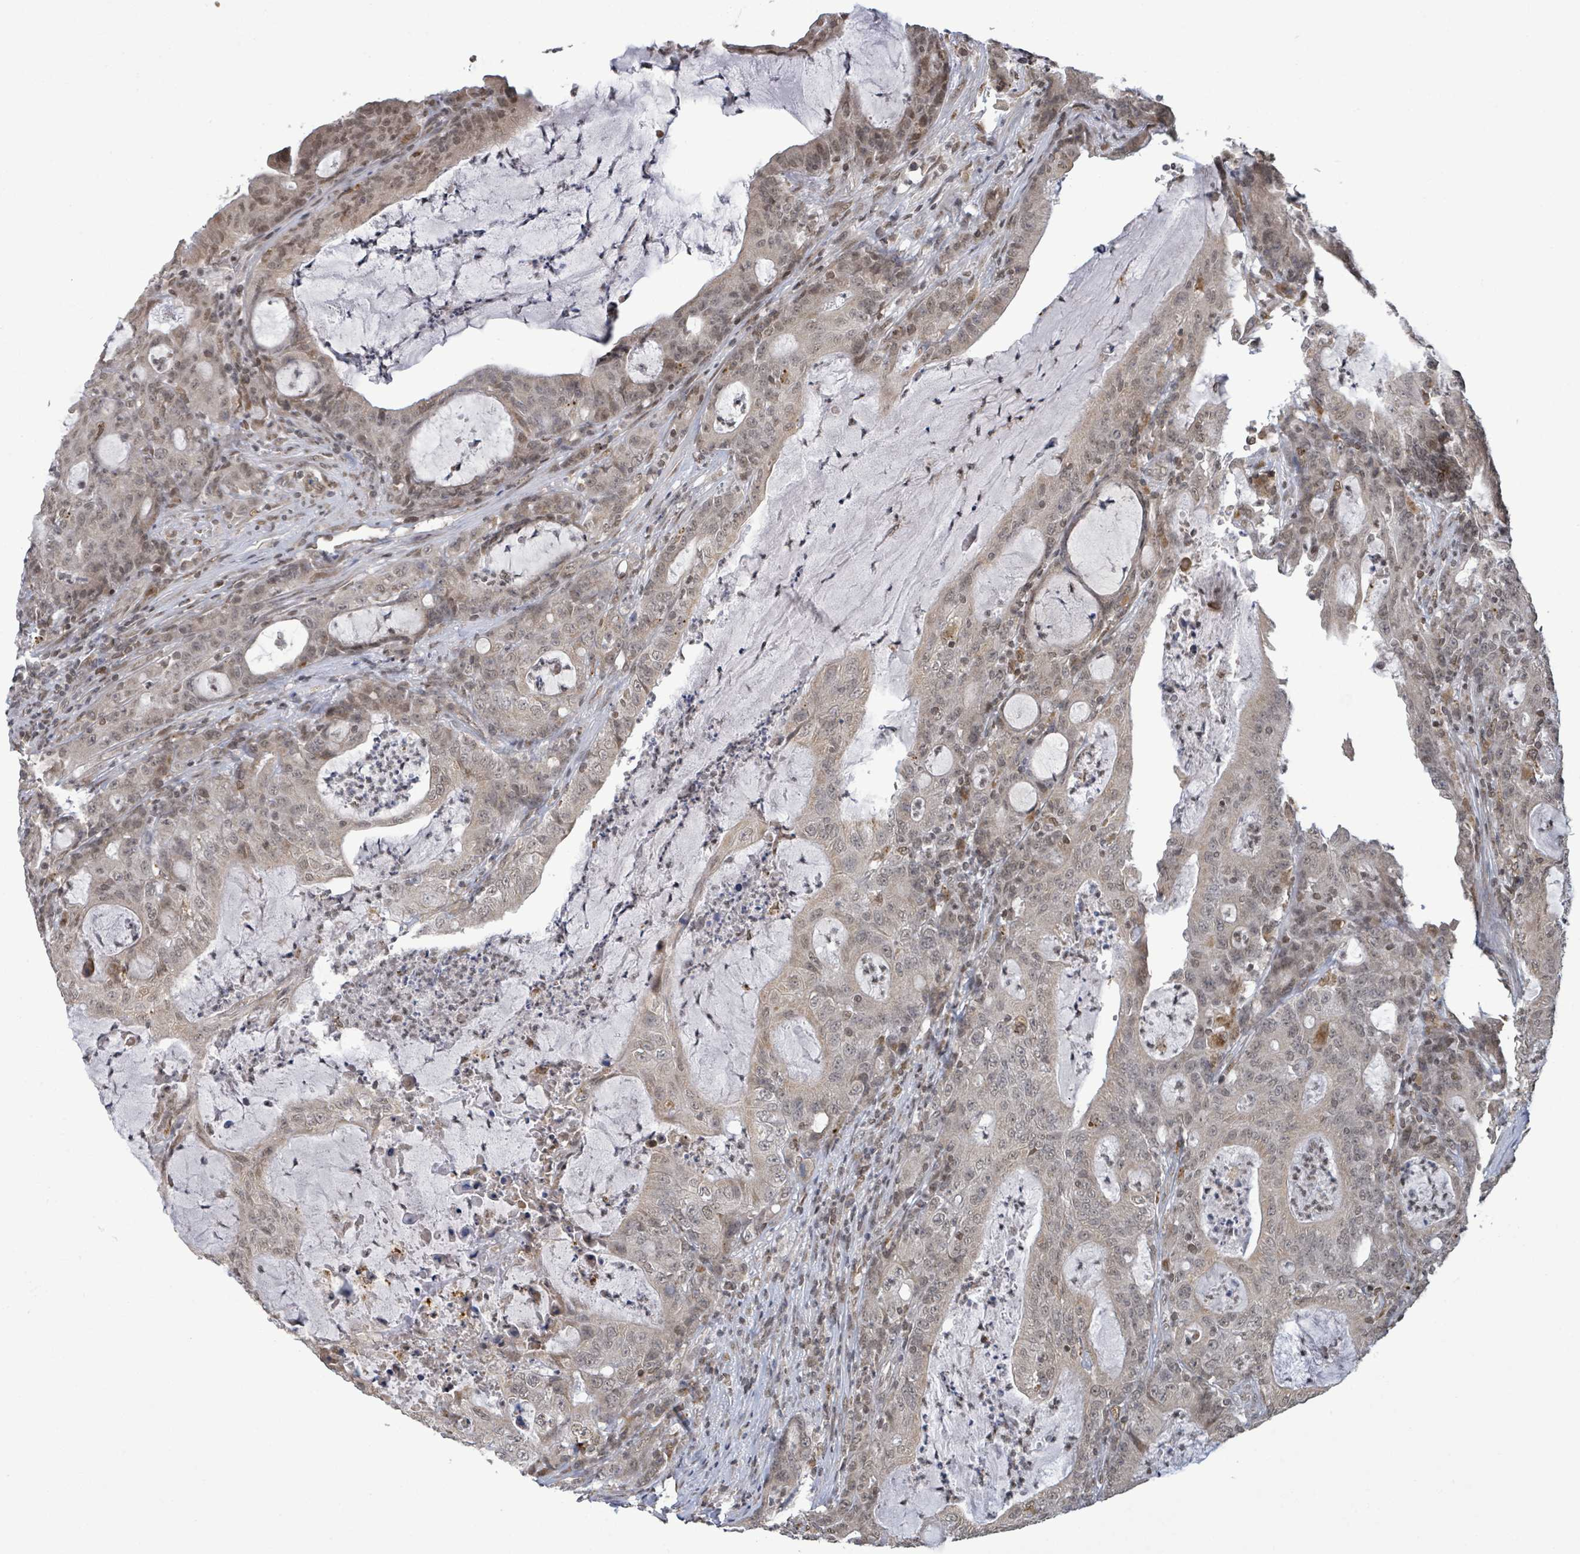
{"staining": {"intensity": "weak", "quantity": ">75%", "location": "nuclear"}, "tissue": "colorectal cancer", "cell_type": "Tumor cells", "image_type": "cancer", "snomed": [{"axis": "morphology", "description": "Adenocarcinoma, NOS"}, {"axis": "topography", "description": "Colon"}], "caption": "Human colorectal cancer (adenocarcinoma) stained with a brown dye demonstrates weak nuclear positive expression in about >75% of tumor cells.", "gene": "SBF2", "patient": {"sex": "male", "age": 83}}